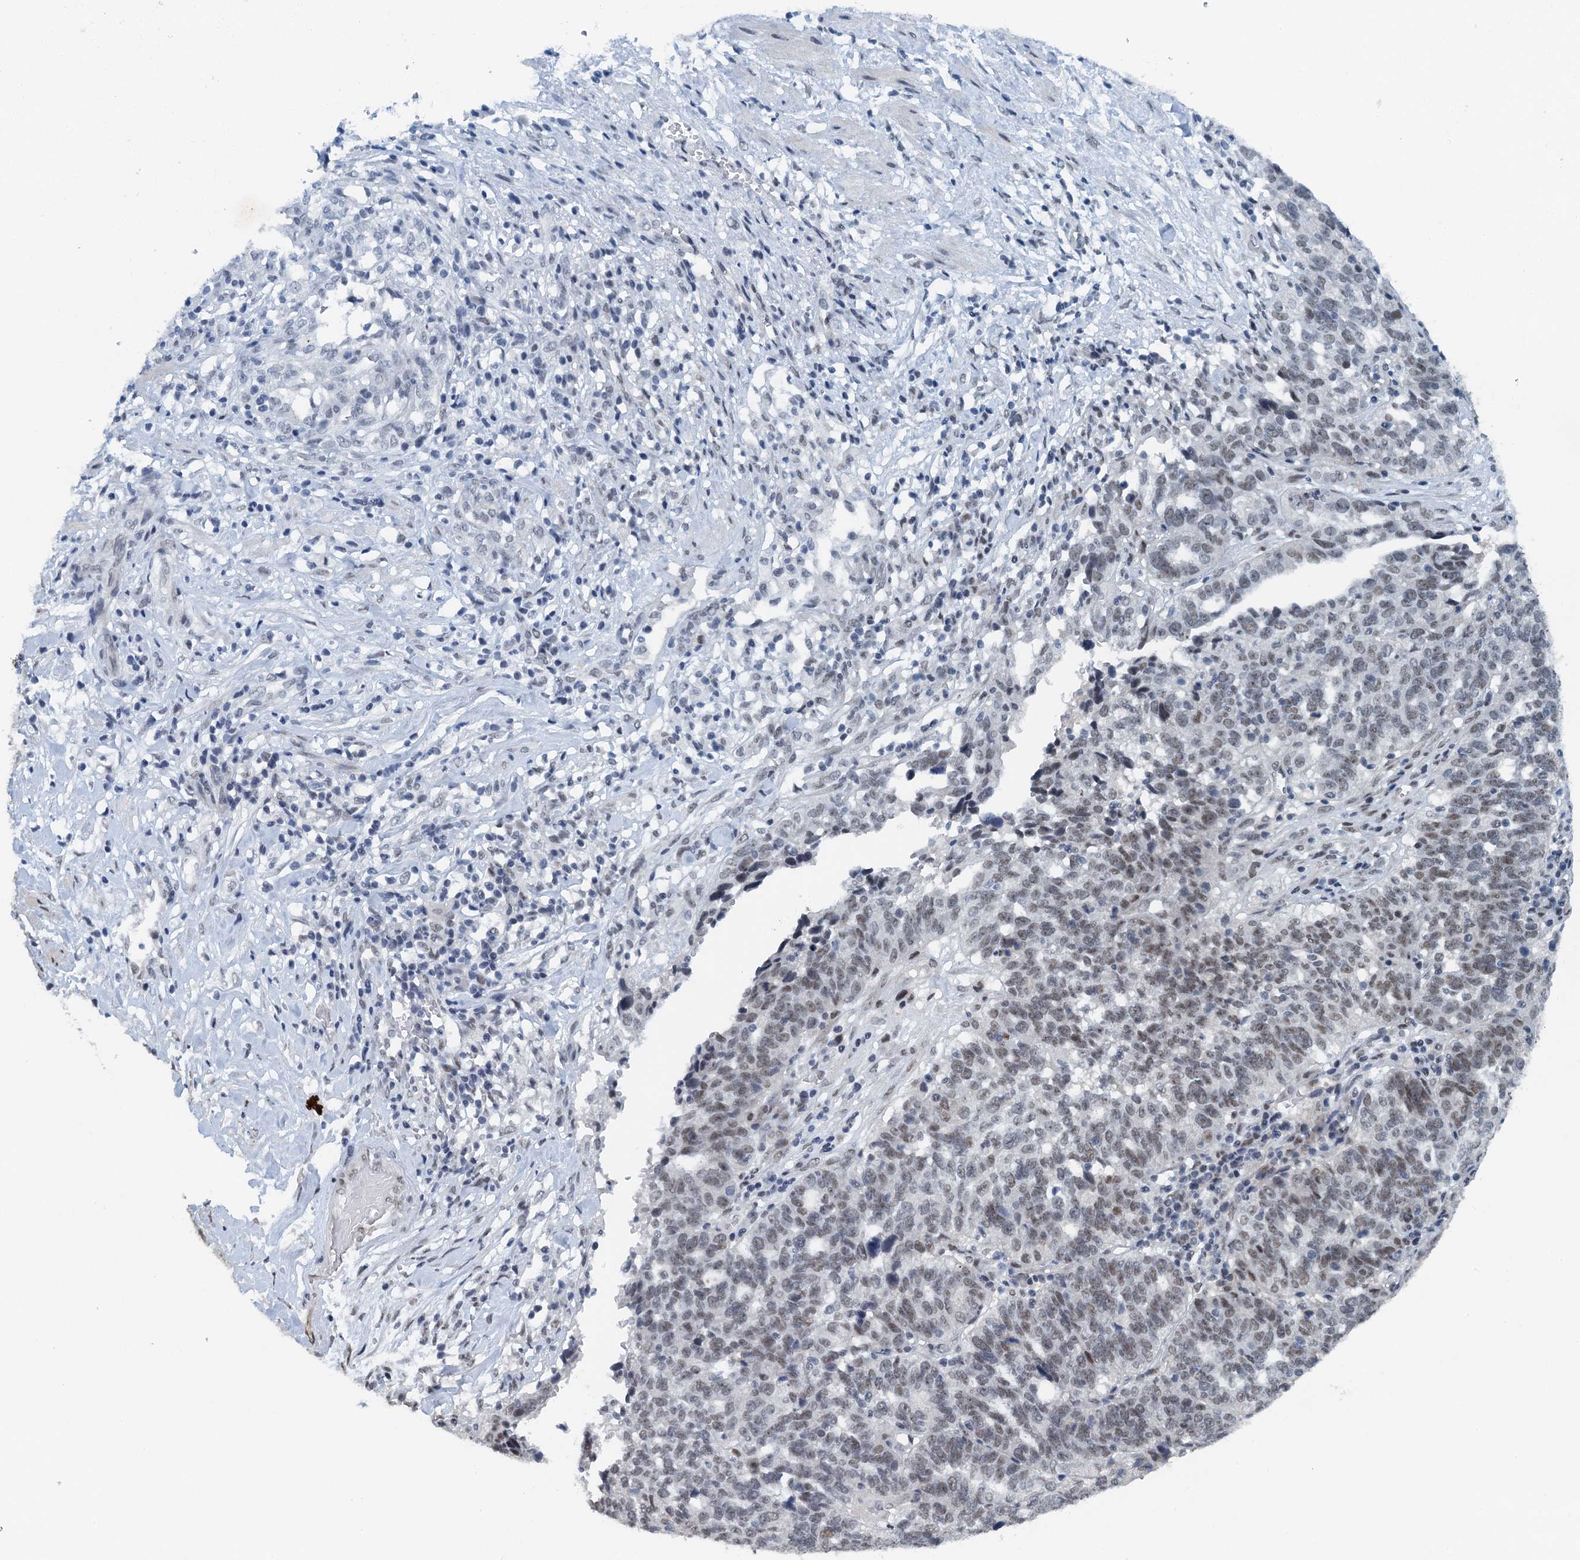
{"staining": {"intensity": "weak", "quantity": "25%-75%", "location": "nuclear"}, "tissue": "ovarian cancer", "cell_type": "Tumor cells", "image_type": "cancer", "snomed": [{"axis": "morphology", "description": "Cystadenocarcinoma, serous, NOS"}, {"axis": "topography", "description": "Ovary"}], "caption": "DAB immunohistochemical staining of ovarian cancer (serous cystadenocarcinoma) exhibits weak nuclear protein positivity in approximately 25%-75% of tumor cells.", "gene": "MTA3", "patient": {"sex": "female", "age": 59}}